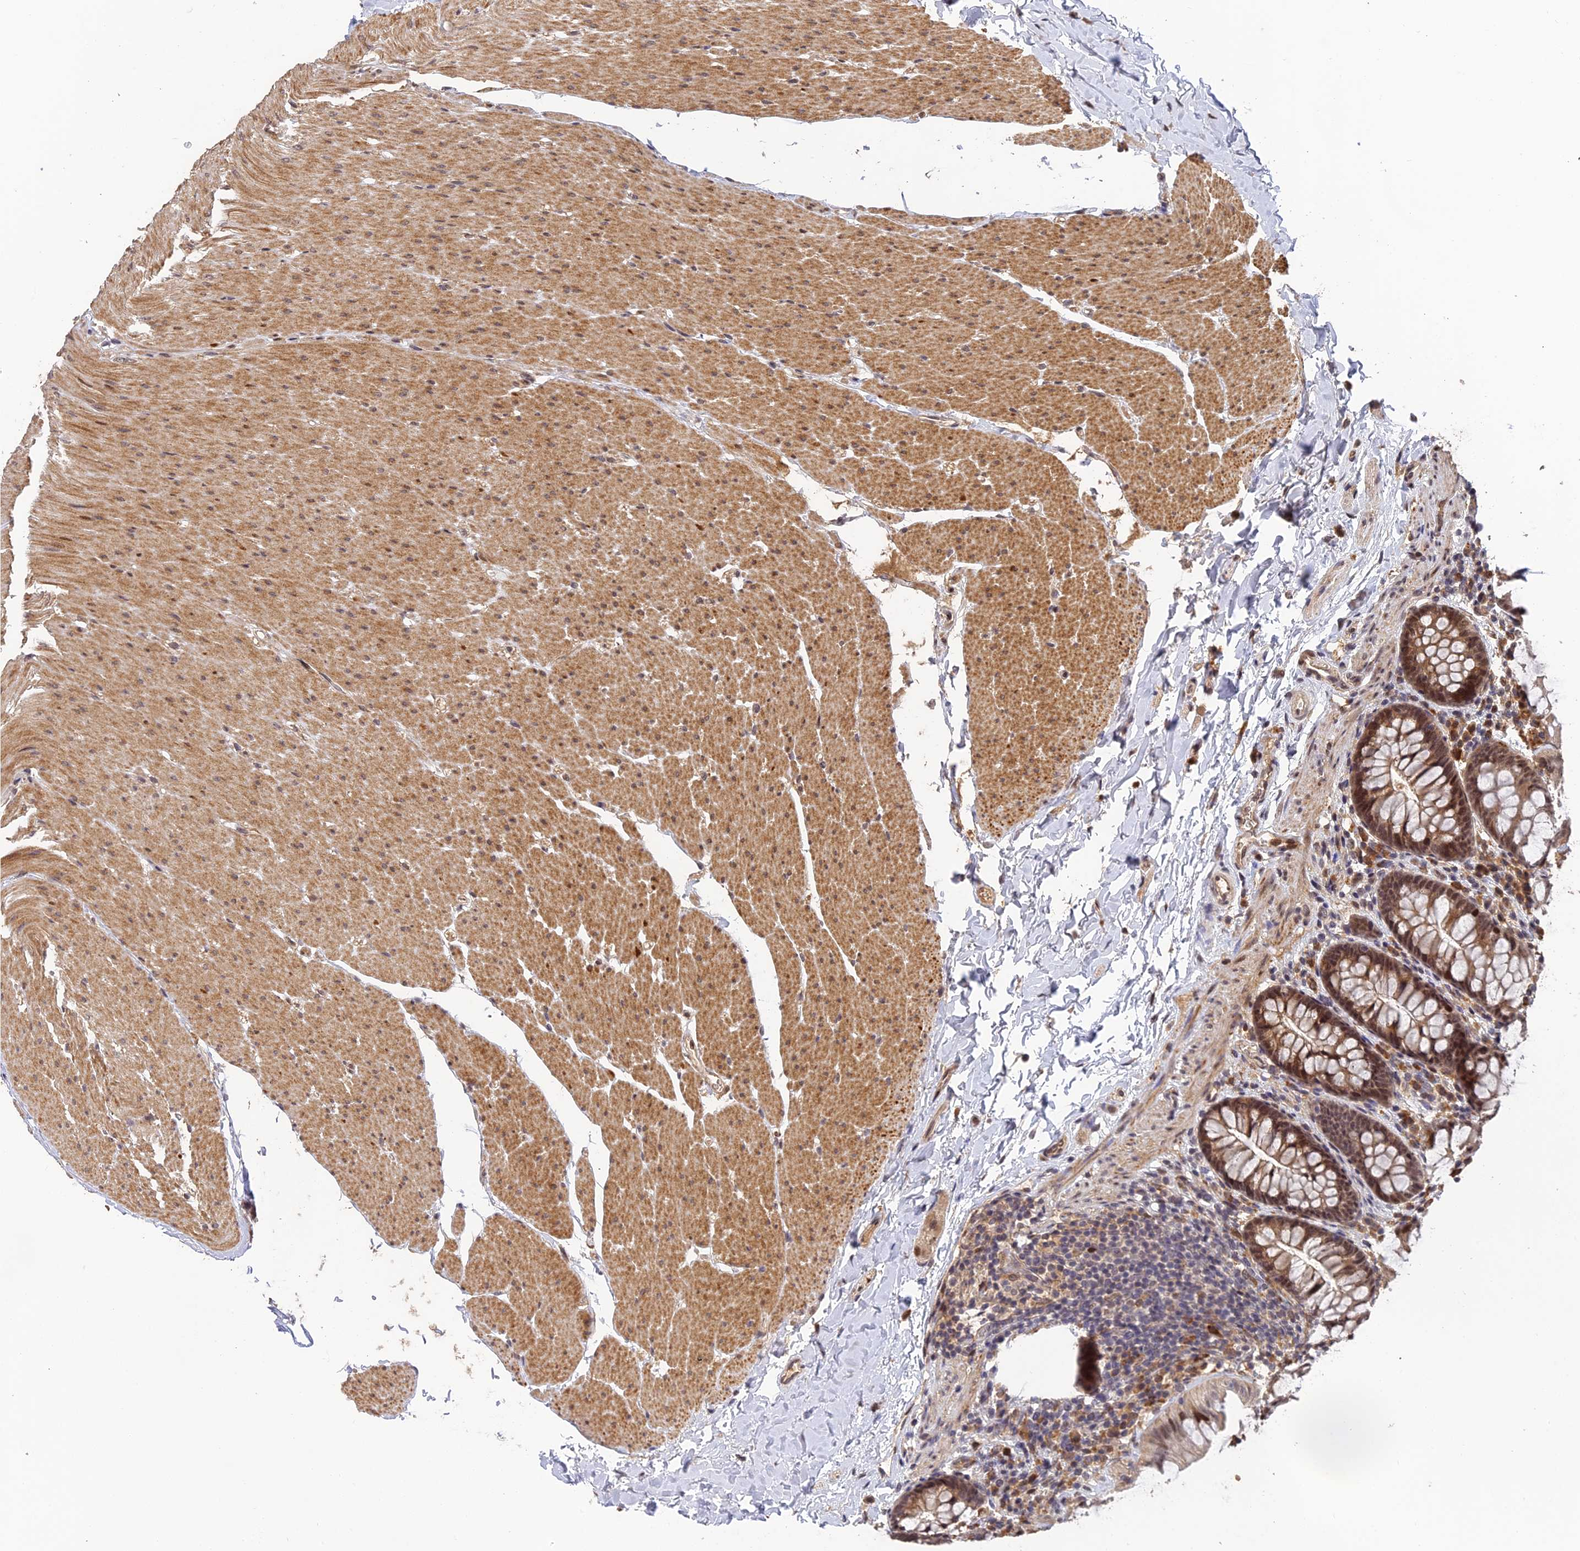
{"staining": {"intensity": "moderate", "quantity": ">75%", "location": "cytoplasmic/membranous"}, "tissue": "colon", "cell_type": "Endothelial cells", "image_type": "normal", "snomed": [{"axis": "morphology", "description": "Normal tissue, NOS"}, {"axis": "topography", "description": "Colon"}], "caption": "Approximately >75% of endothelial cells in normal colon demonstrate moderate cytoplasmic/membranous protein positivity as visualized by brown immunohistochemical staining.", "gene": "OSBPL1A", "patient": {"sex": "female", "age": 62}}